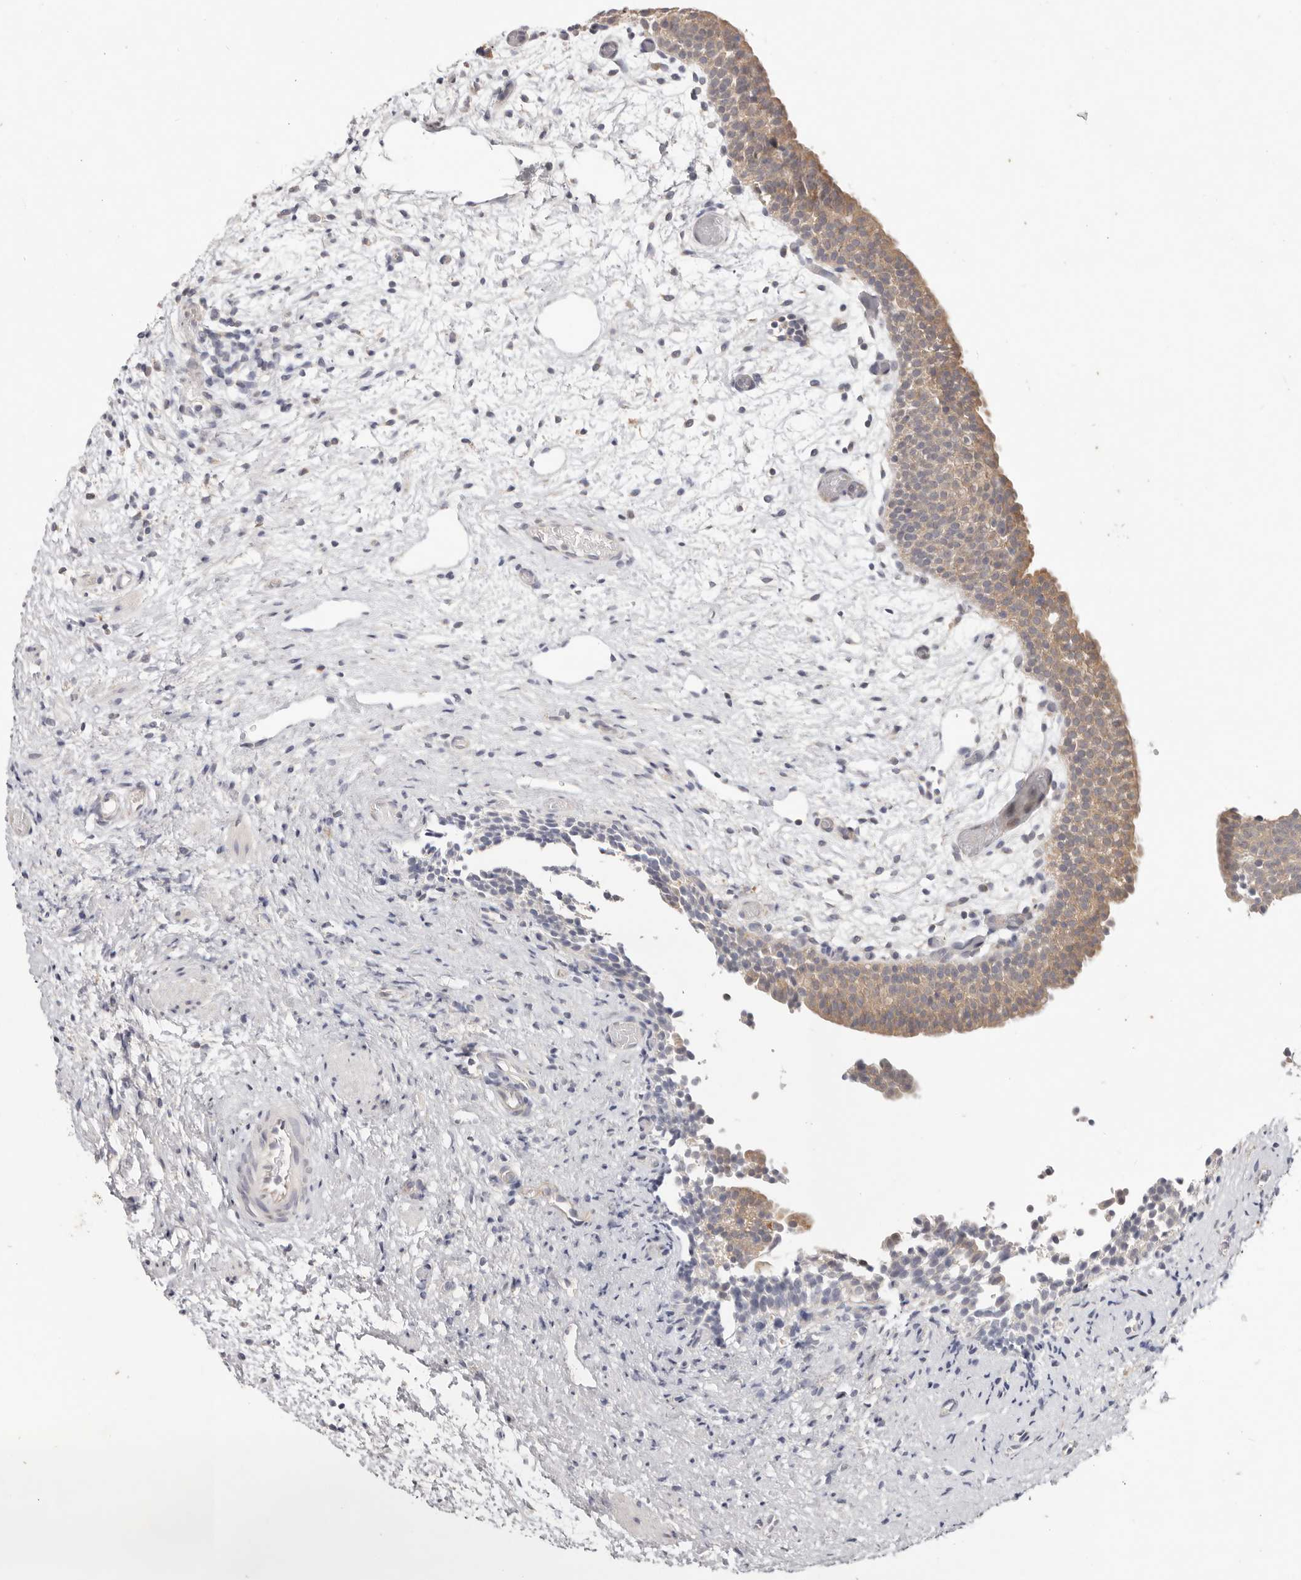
{"staining": {"intensity": "negative", "quantity": "none", "location": "none"}, "tissue": "urinary bladder", "cell_type": "Urothelial cells", "image_type": "normal", "snomed": [{"axis": "morphology", "description": "Normal tissue, NOS"}, {"axis": "topography", "description": "Urinary bladder"}], "caption": "An immunohistochemistry histopathology image of unremarkable urinary bladder is shown. There is no staining in urothelial cells of urinary bladder. (Brightfield microscopy of DAB immunohistochemistry at high magnification).", "gene": "WDR77", "patient": {"sex": "male", "age": 1}}